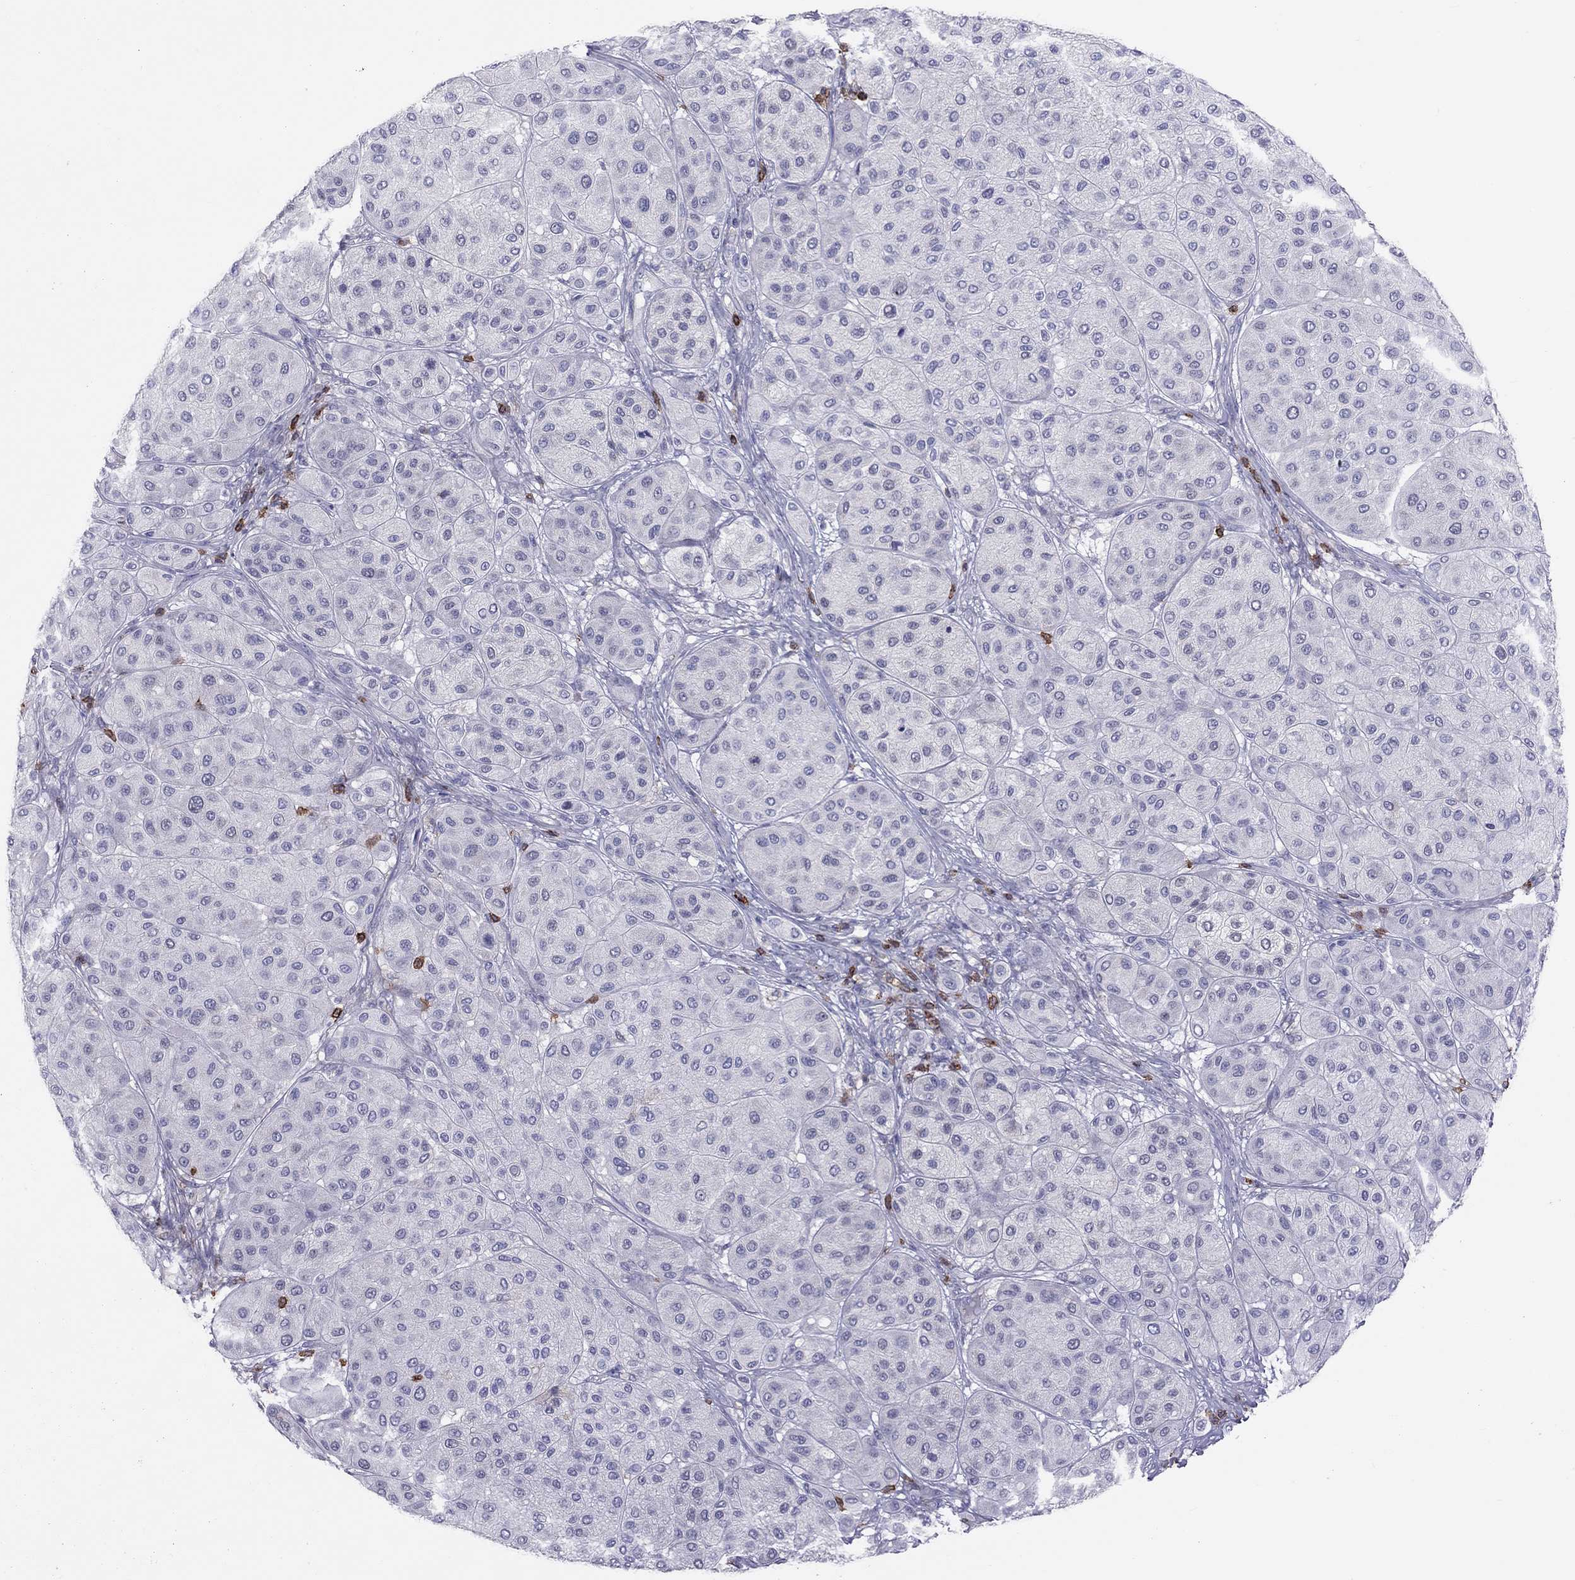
{"staining": {"intensity": "negative", "quantity": "none", "location": "none"}, "tissue": "melanoma", "cell_type": "Tumor cells", "image_type": "cancer", "snomed": [{"axis": "morphology", "description": "Malignant melanoma, Metastatic site"}, {"axis": "topography", "description": "Smooth muscle"}], "caption": "The IHC micrograph has no significant positivity in tumor cells of melanoma tissue.", "gene": "MND1", "patient": {"sex": "male", "age": 41}}